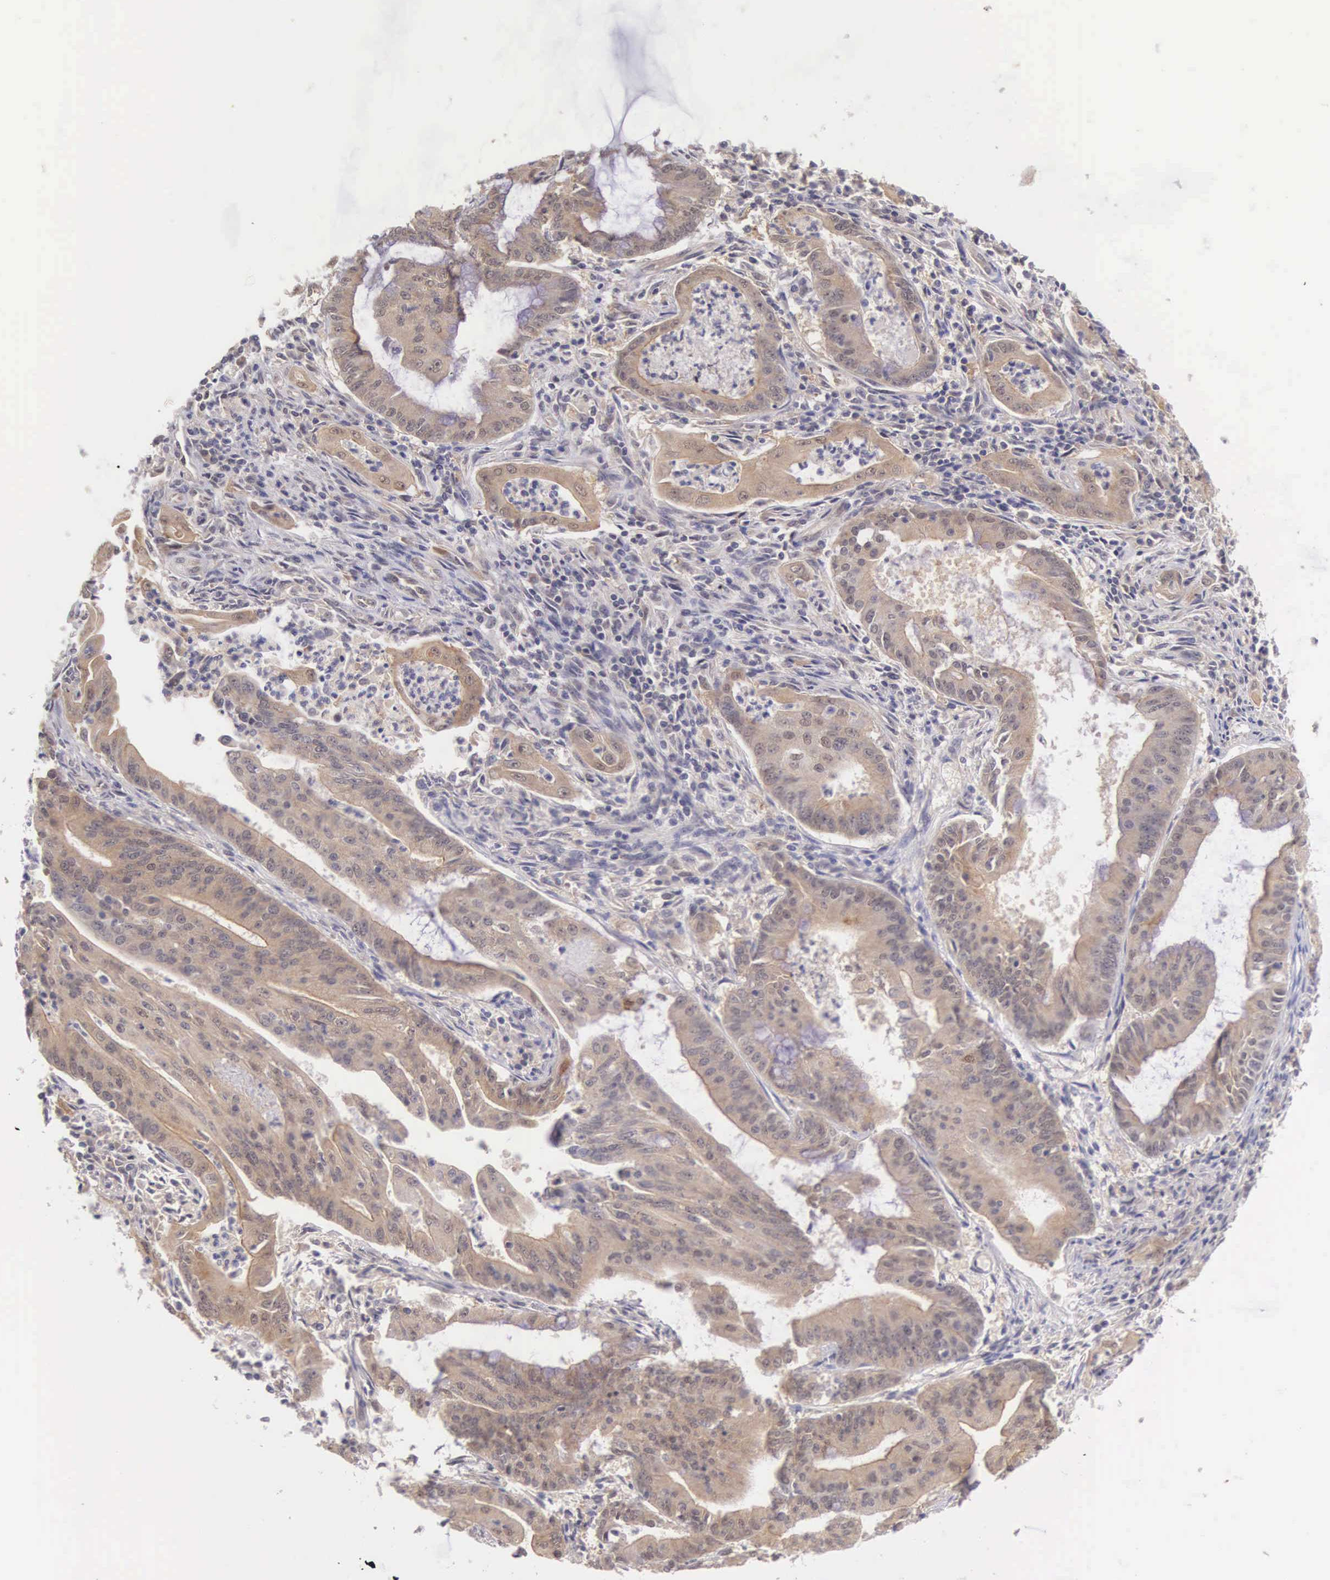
{"staining": {"intensity": "moderate", "quantity": ">75%", "location": "cytoplasmic/membranous"}, "tissue": "endometrial cancer", "cell_type": "Tumor cells", "image_type": "cancer", "snomed": [{"axis": "morphology", "description": "Adenocarcinoma, NOS"}, {"axis": "topography", "description": "Endometrium"}], "caption": "This photomicrograph reveals endometrial cancer (adenocarcinoma) stained with immunohistochemistry to label a protein in brown. The cytoplasmic/membranous of tumor cells show moderate positivity for the protein. Nuclei are counter-stained blue.", "gene": "IGBP1", "patient": {"sex": "female", "age": 63}}